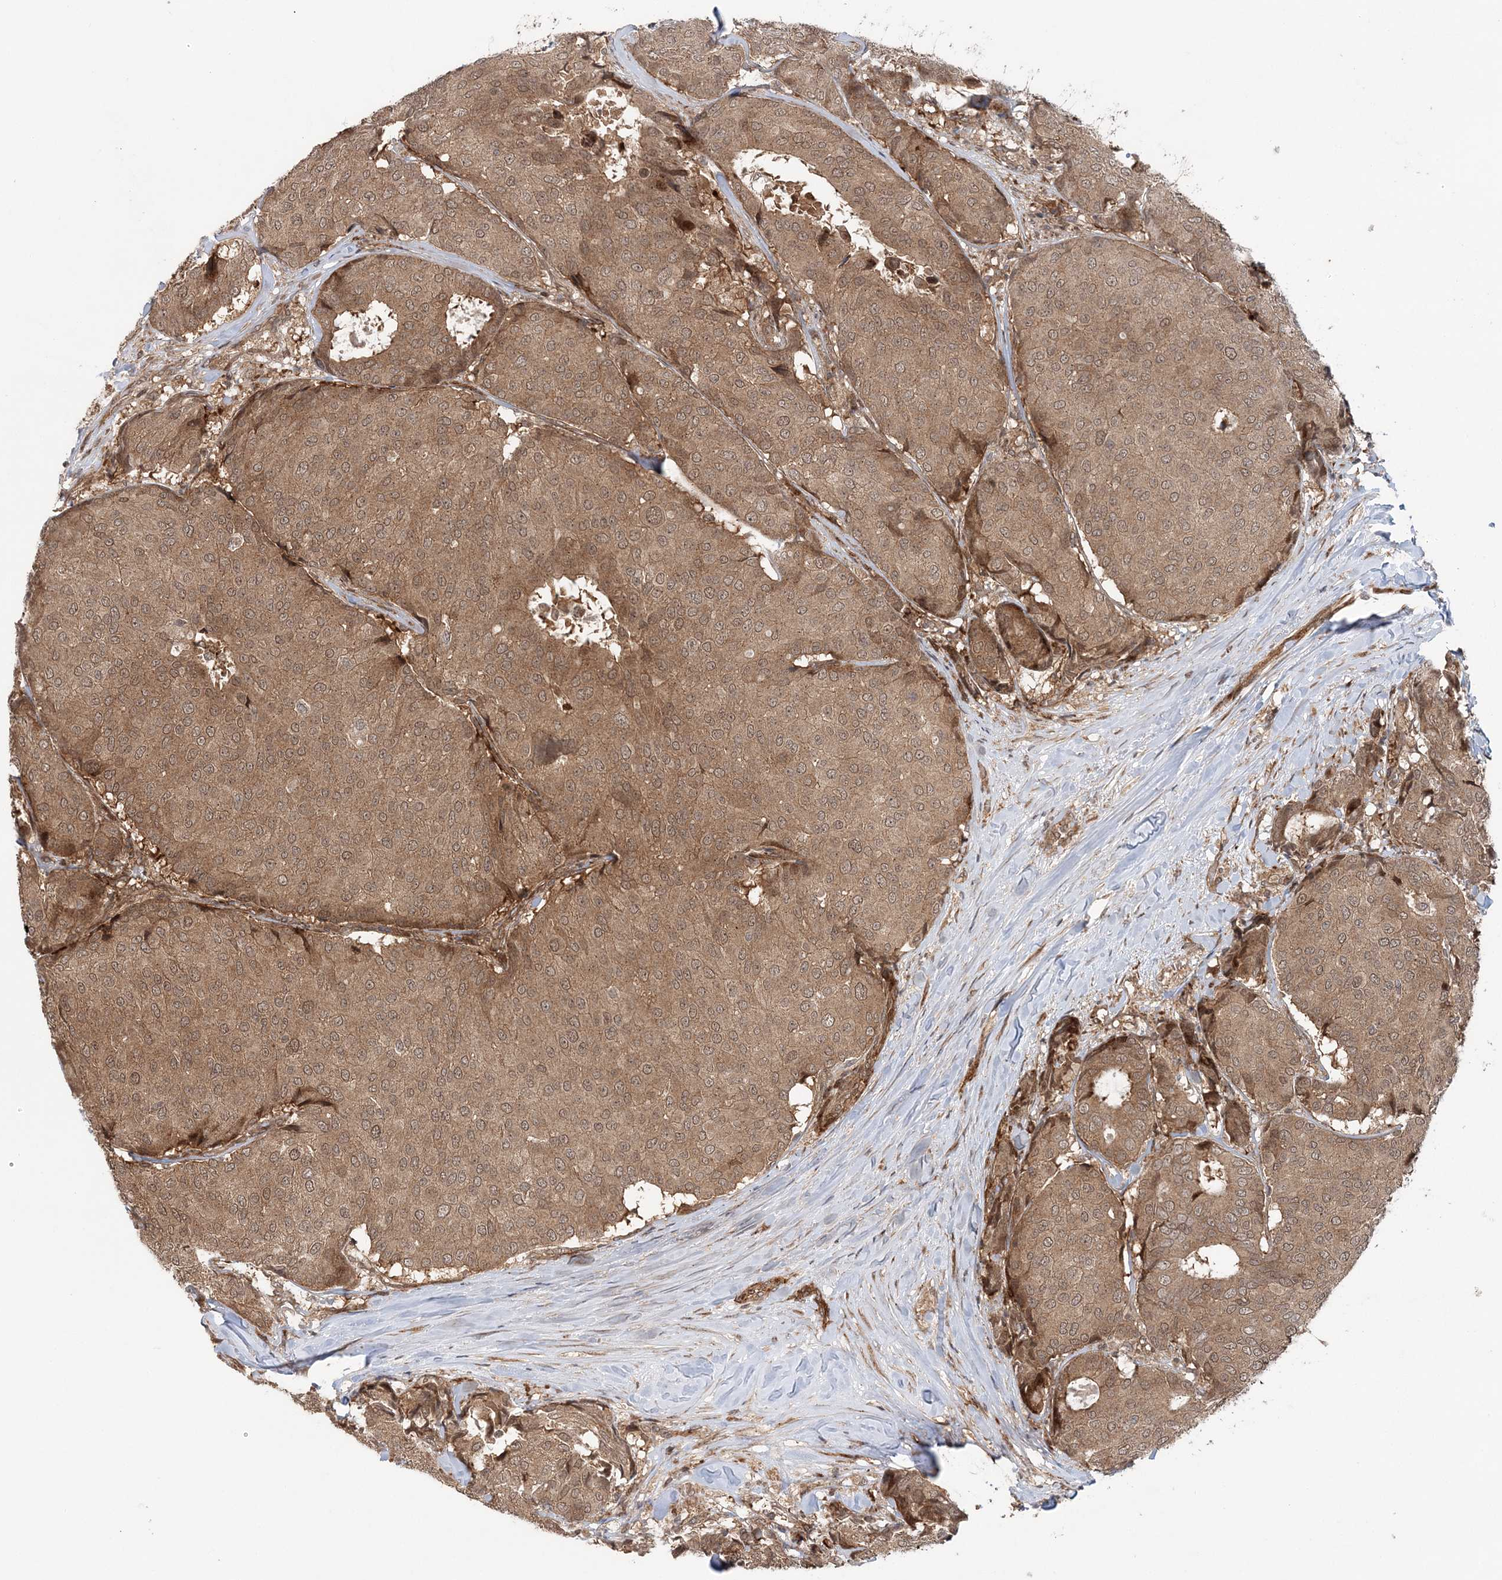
{"staining": {"intensity": "moderate", "quantity": ">75%", "location": "cytoplasmic/membranous,nuclear"}, "tissue": "breast cancer", "cell_type": "Tumor cells", "image_type": "cancer", "snomed": [{"axis": "morphology", "description": "Duct carcinoma"}, {"axis": "topography", "description": "Breast"}], "caption": "This image shows breast cancer stained with immunohistochemistry to label a protein in brown. The cytoplasmic/membranous and nuclear of tumor cells show moderate positivity for the protein. Nuclei are counter-stained blue.", "gene": "UBTD2", "patient": {"sex": "female", "age": 75}}